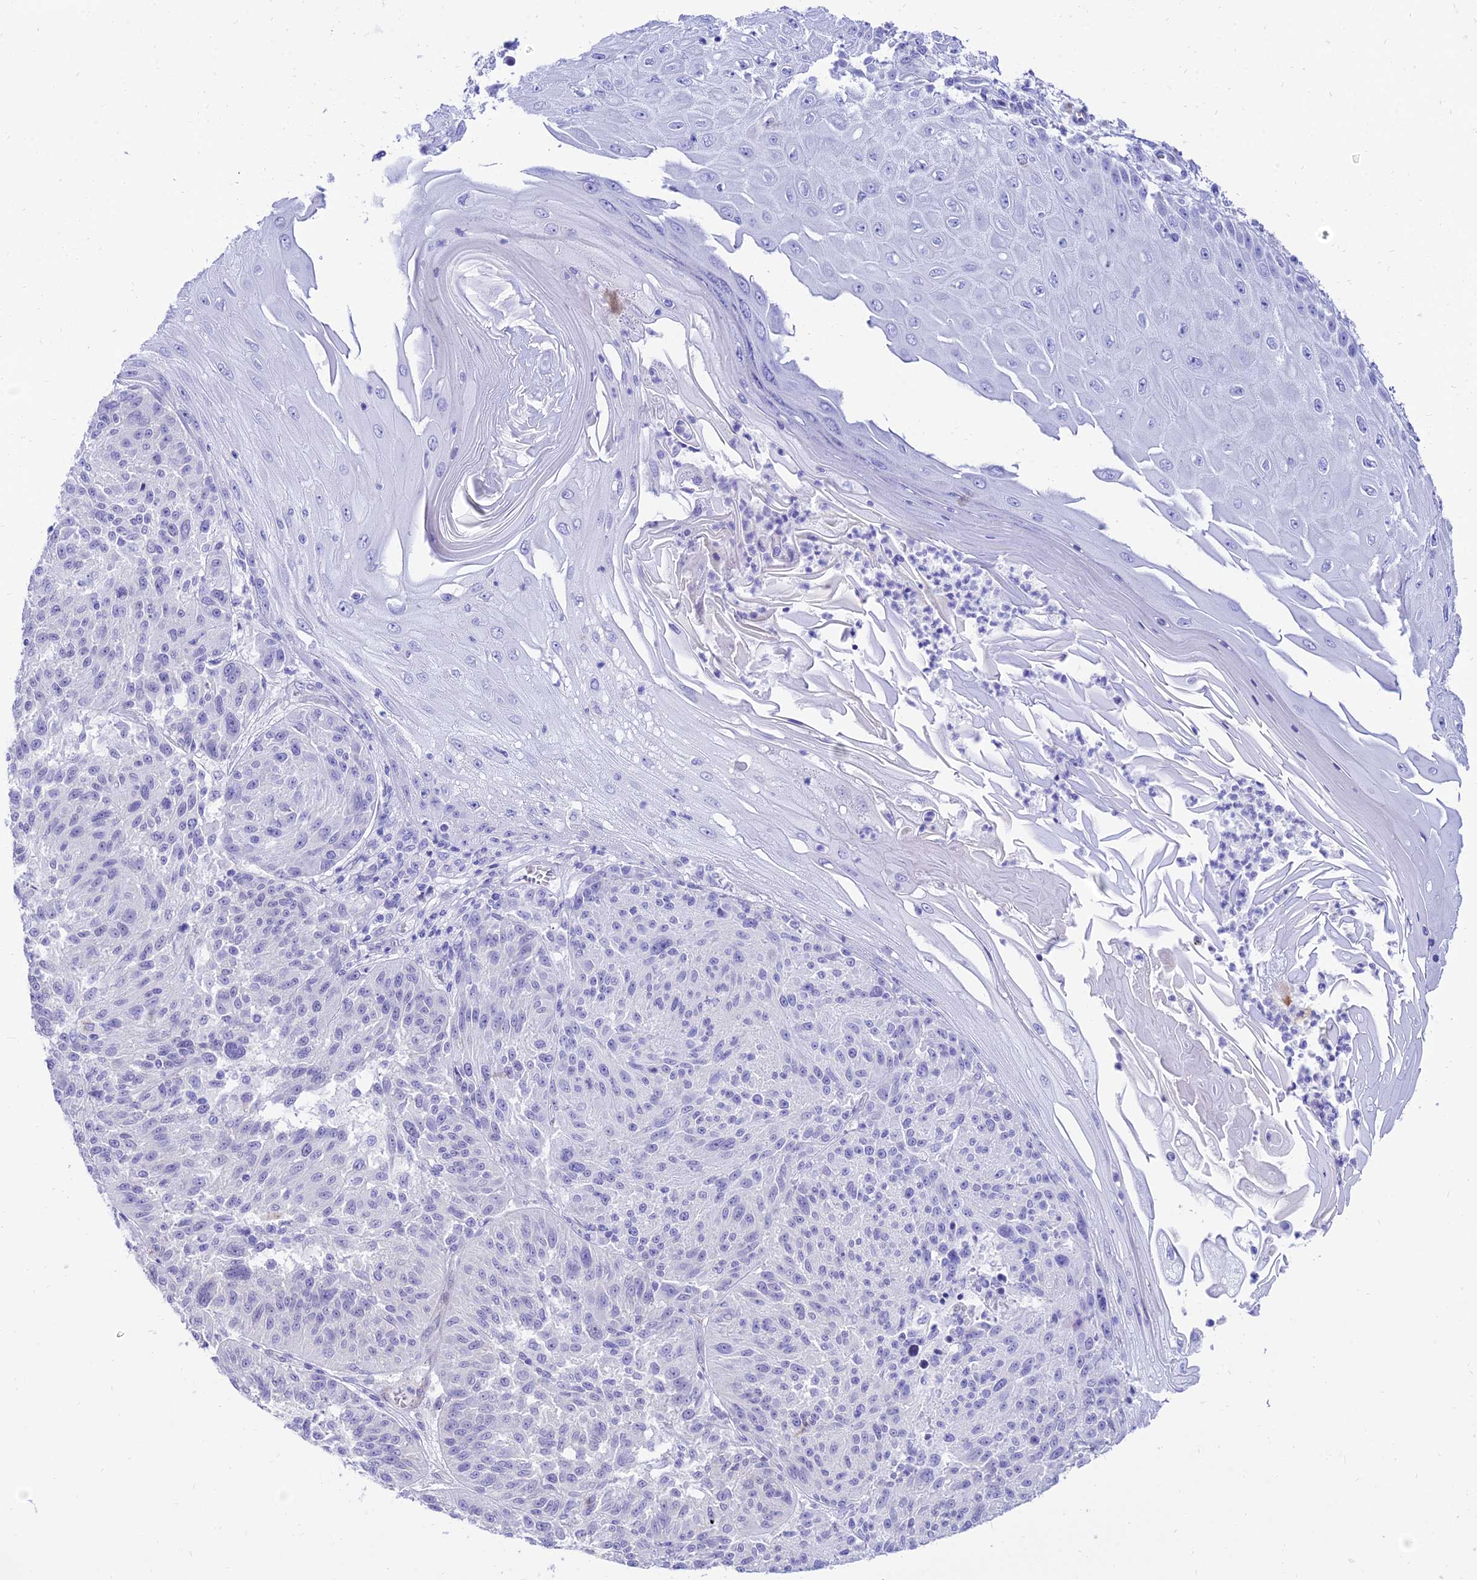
{"staining": {"intensity": "negative", "quantity": "none", "location": "none"}, "tissue": "melanoma", "cell_type": "Tumor cells", "image_type": "cancer", "snomed": [{"axis": "morphology", "description": "Malignant melanoma, NOS"}, {"axis": "topography", "description": "Skin"}], "caption": "The immunohistochemistry (IHC) image has no significant staining in tumor cells of melanoma tissue.", "gene": "TAC3", "patient": {"sex": "male", "age": 53}}